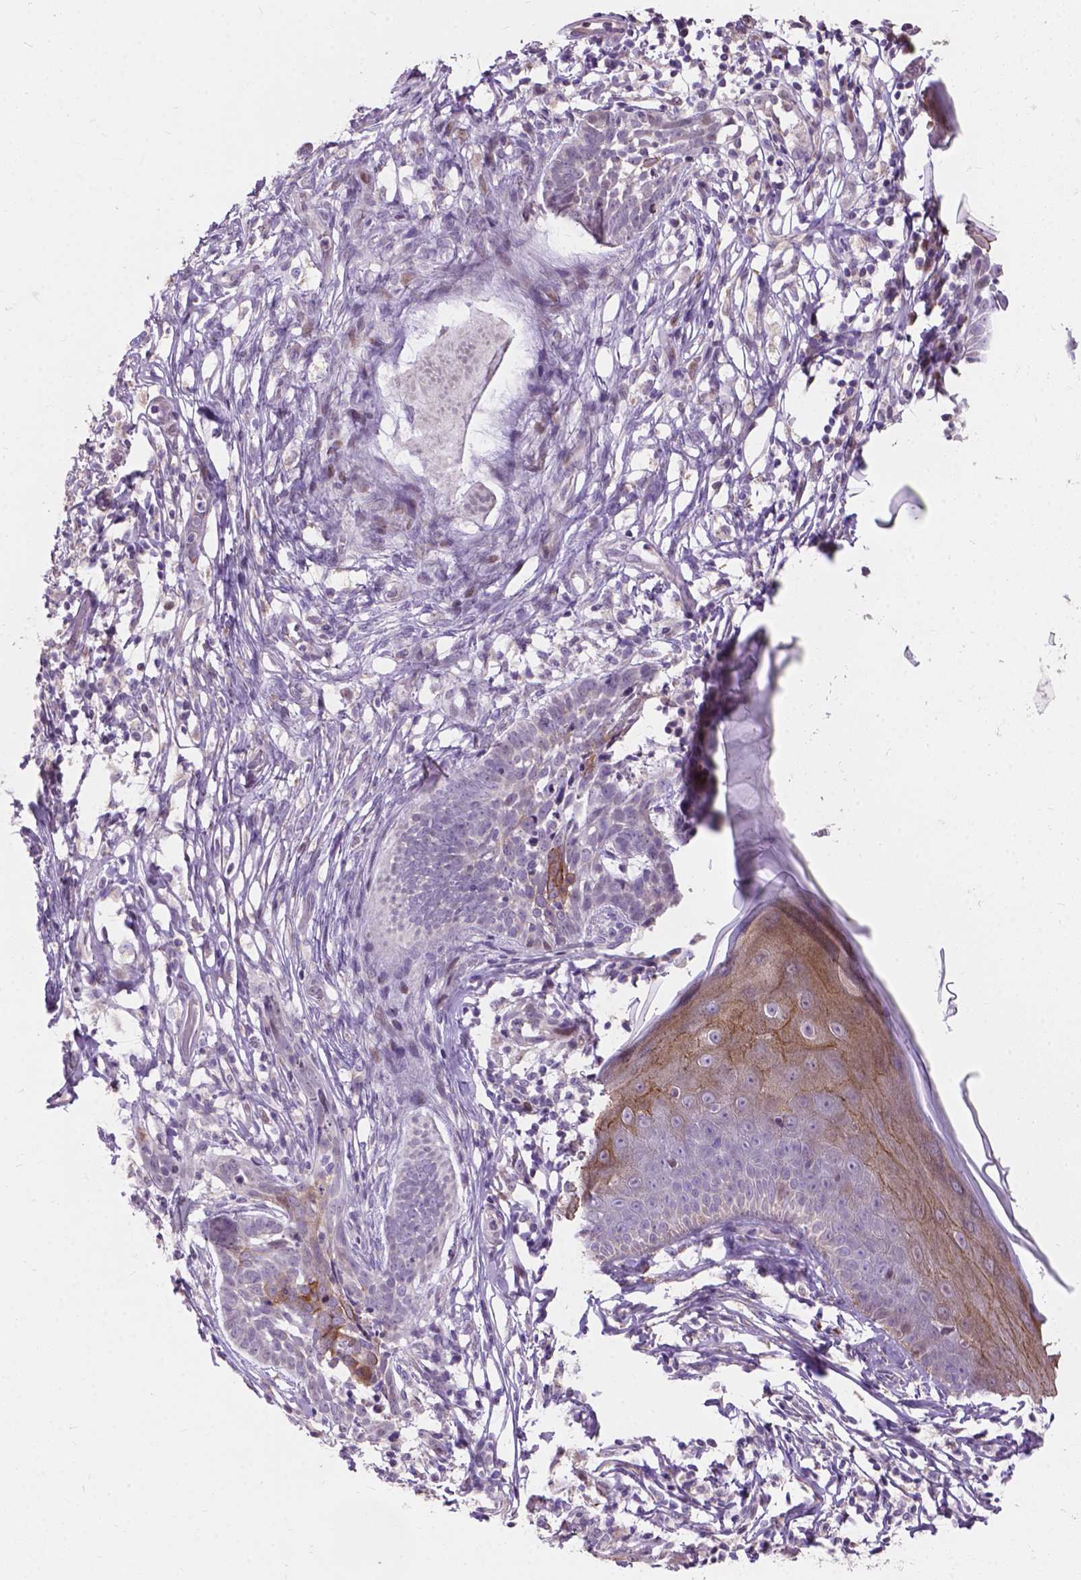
{"staining": {"intensity": "negative", "quantity": "none", "location": "none"}, "tissue": "skin cancer", "cell_type": "Tumor cells", "image_type": "cancer", "snomed": [{"axis": "morphology", "description": "Basal cell carcinoma"}, {"axis": "topography", "description": "Skin"}], "caption": "Skin basal cell carcinoma was stained to show a protein in brown. There is no significant staining in tumor cells.", "gene": "MYH14", "patient": {"sex": "male", "age": 85}}